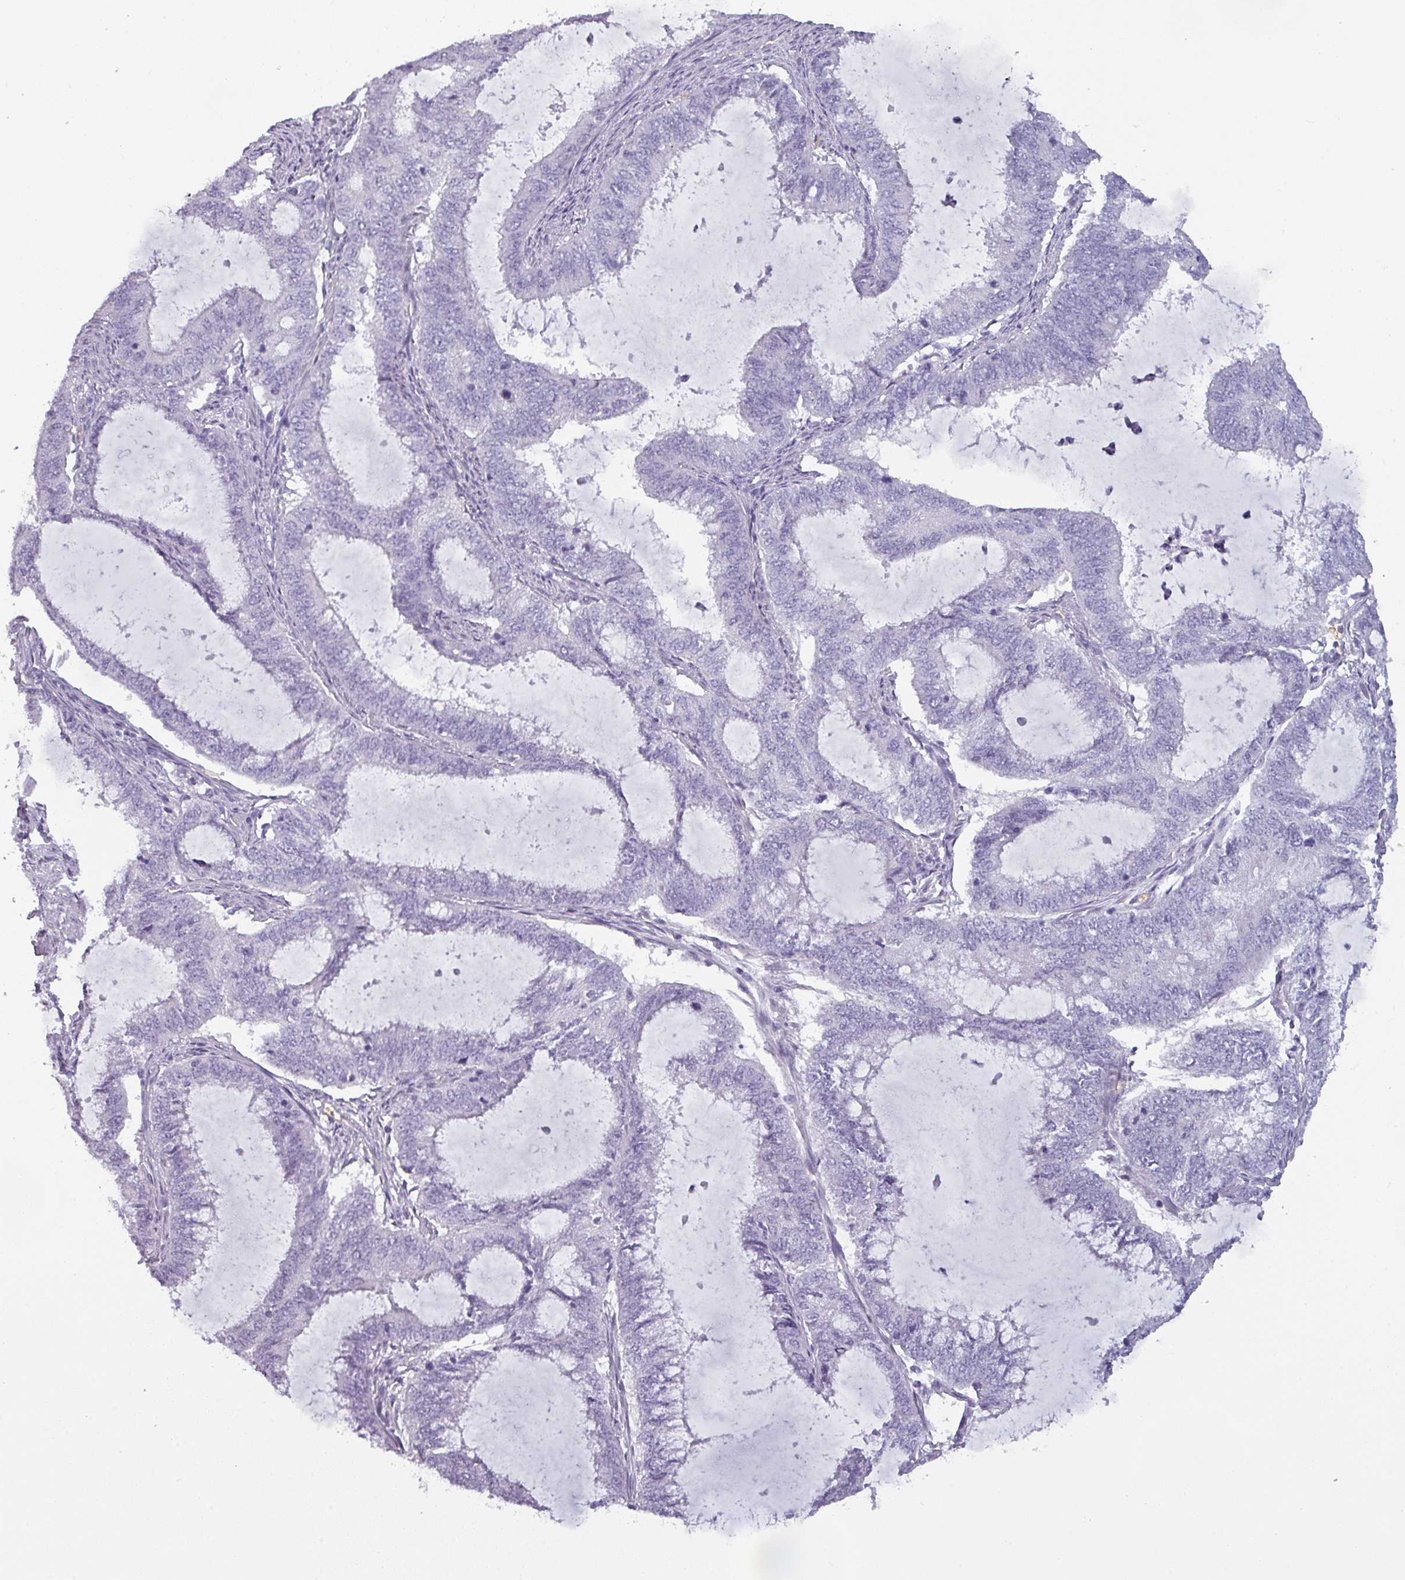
{"staining": {"intensity": "negative", "quantity": "none", "location": "none"}, "tissue": "endometrial cancer", "cell_type": "Tumor cells", "image_type": "cancer", "snomed": [{"axis": "morphology", "description": "Adenocarcinoma, NOS"}, {"axis": "topography", "description": "Endometrium"}], "caption": "Immunohistochemistry of adenocarcinoma (endometrial) demonstrates no staining in tumor cells.", "gene": "AREL1", "patient": {"sex": "female", "age": 51}}